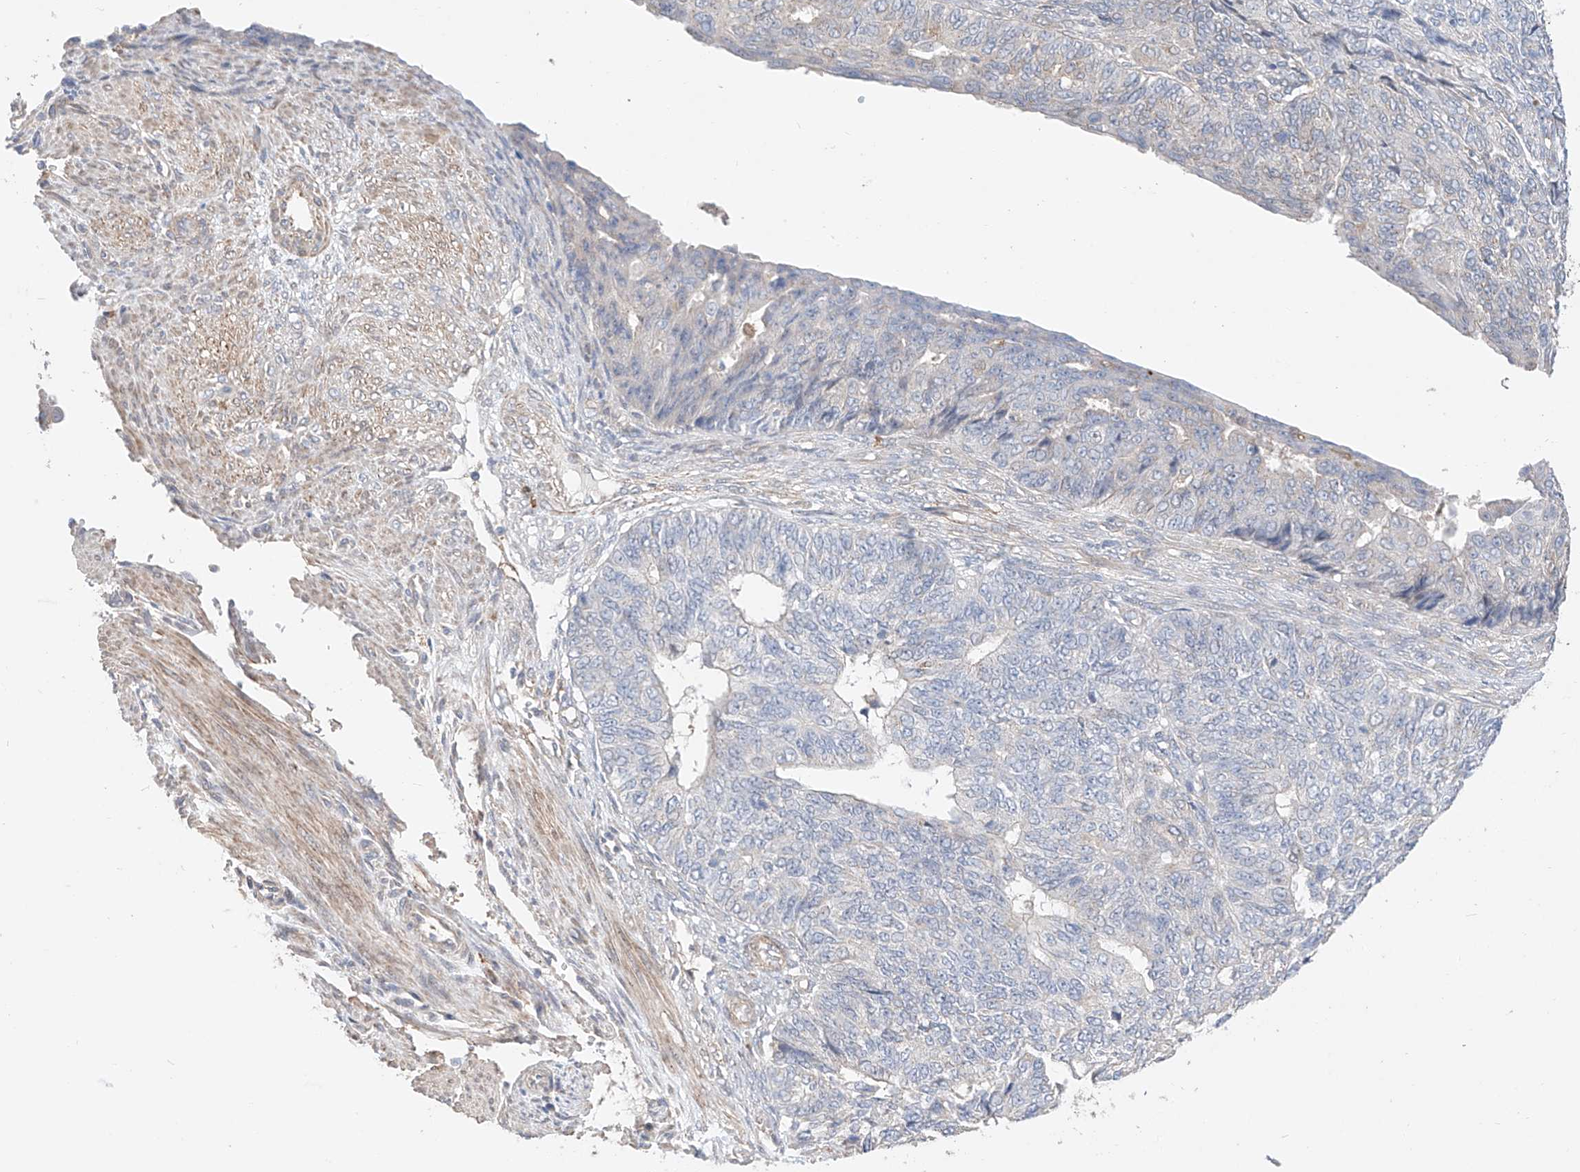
{"staining": {"intensity": "negative", "quantity": "none", "location": "none"}, "tissue": "endometrial cancer", "cell_type": "Tumor cells", "image_type": "cancer", "snomed": [{"axis": "morphology", "description": "Adenocarcinoma, NOS"}, {"axis": "topography", "description": "Endometrium"}], "caption": "A high-resolution photomicrograph shows immunohistochemistry staining of endometrial cancer, which reveals no significant staining in tumor cells.", "gene": "MOSPD1", "patient": {"sex": "female", "age": 32}}